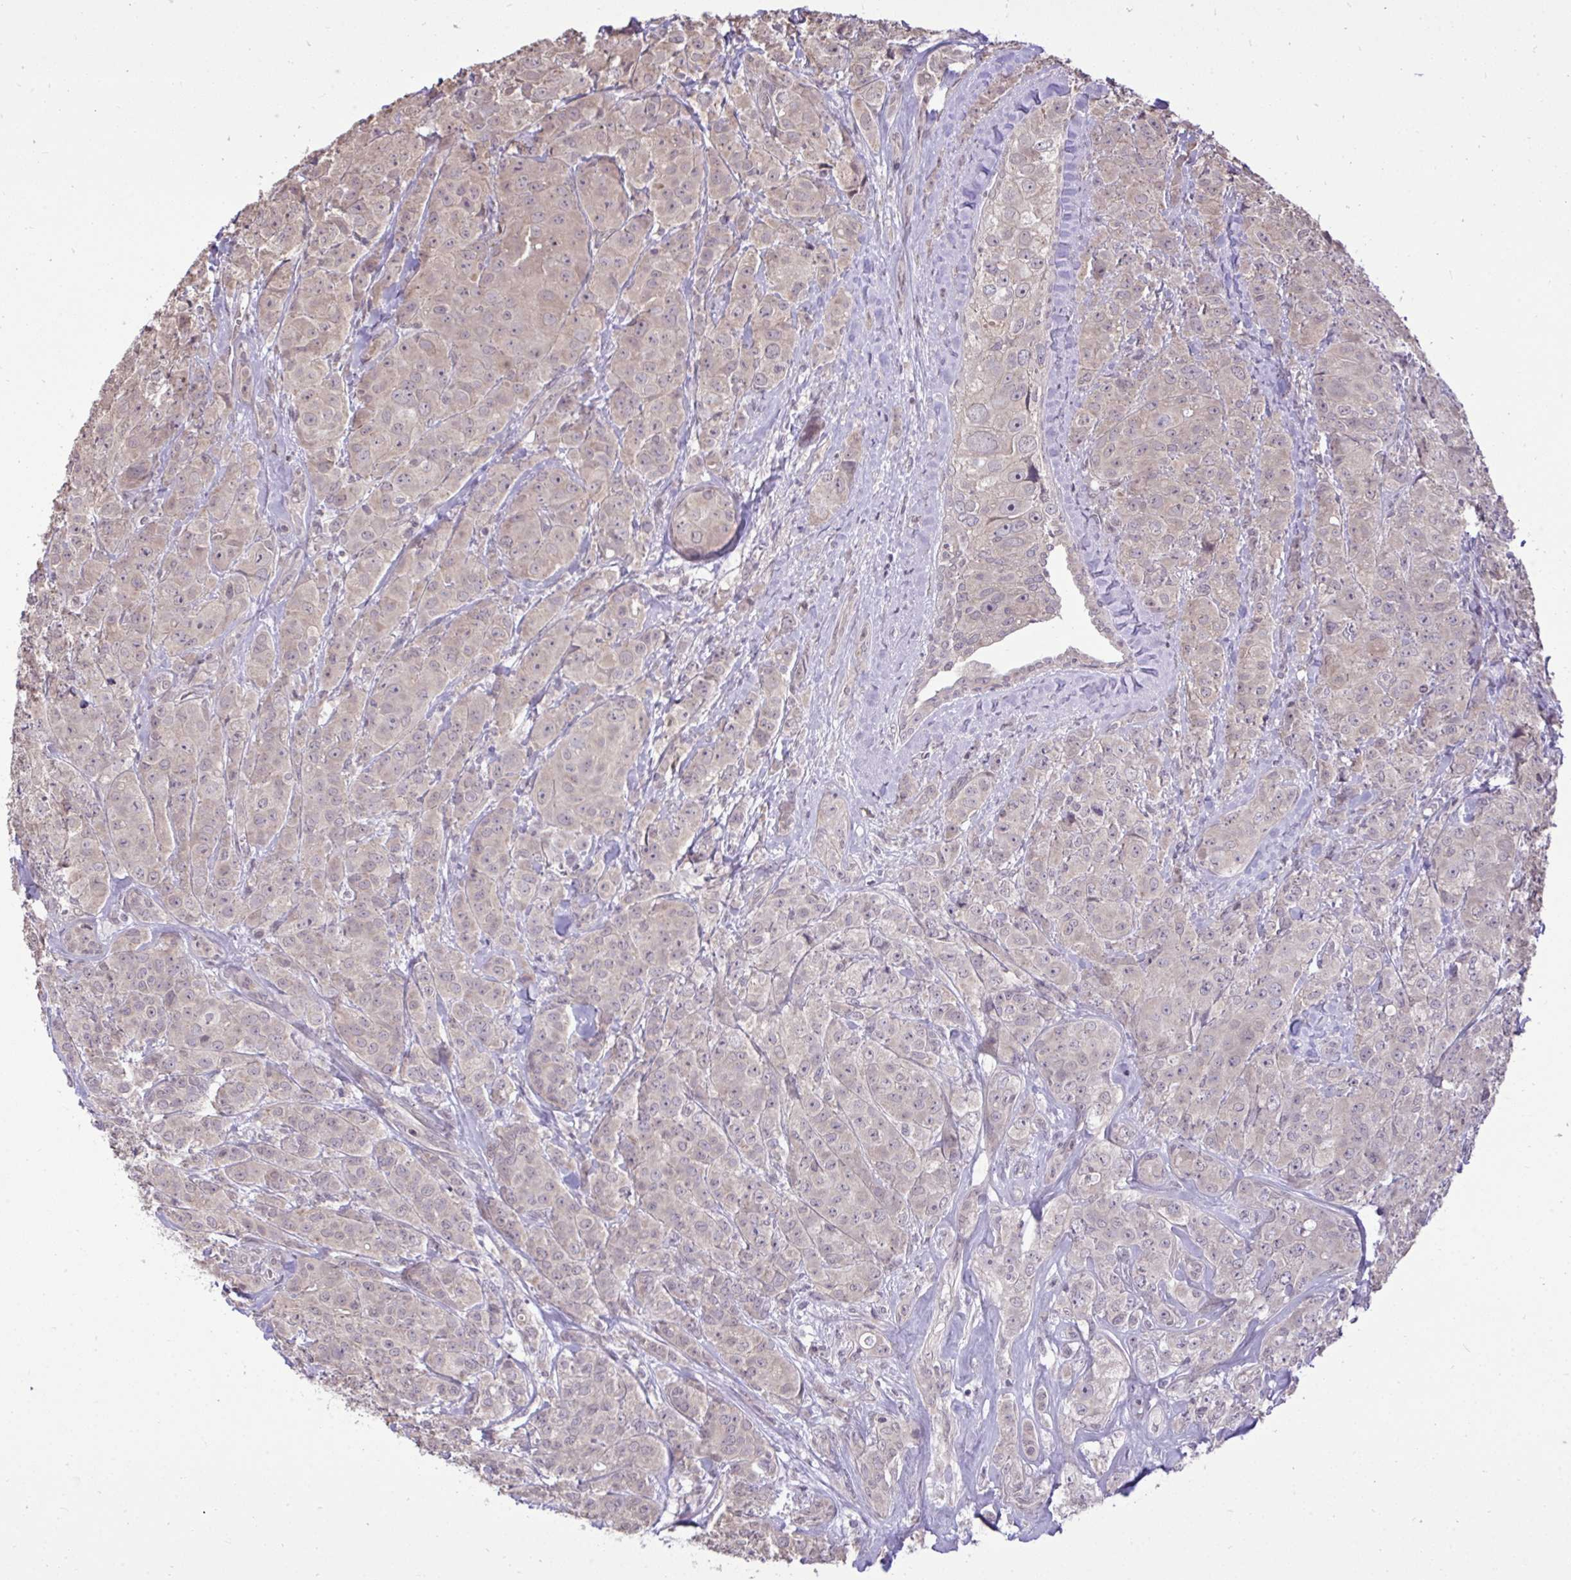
{"staining": {"intensity": "weak", "quantity": ">75%", "location": "cytoplasmic/membranous"}, "tissue": "breast cancer", "cell_type": "Tumor cells", "image_type": "cancer", "snomed": [{"axis": "morphology", "description": "Normal tissue, NOS"}, {"axis": "morphology", "description": "Duct carcinoma"}, {"axis": "topography", "description": "Breast"}], "caption": "Immunohistochemistry (IHC) image of neoplastic tissue: breast infiltrating ductal carcinoma stained using immunohistochemistry reveals low levels of weak protein expression localized specifically in the cytoplasmic/membranous of tumor cells, appearing as a cytoplasmic/membranous brown color.", "gene": "CYP20A1", "patient": {"sex": "female", "age": 43}}